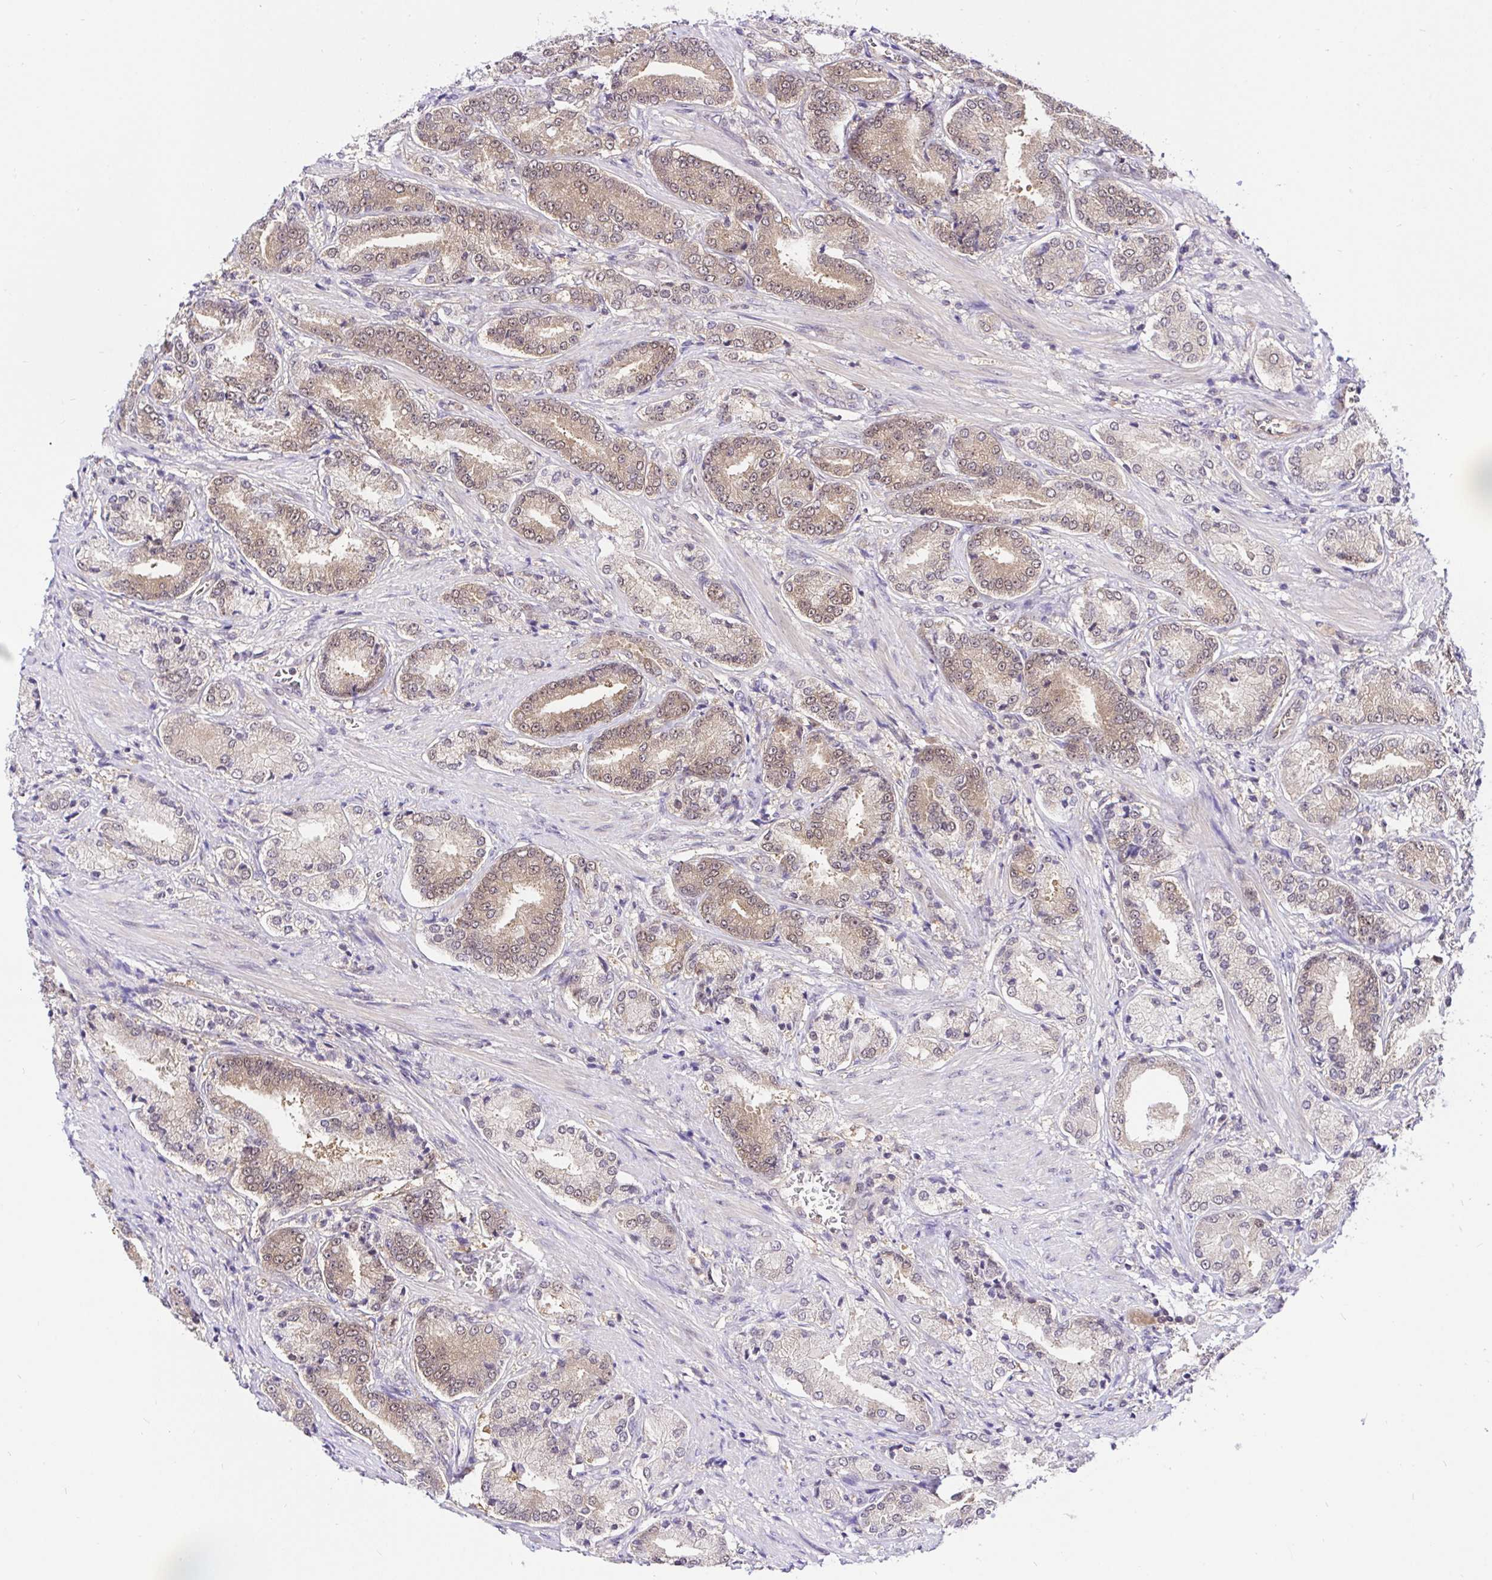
{"staining": {"intensity": "moderate", "quantity": ">75%", "location": "cytoplasmic/membranous,nuclear"}, "tissue": "prostate cancer", "cell_type": "Tumor cells", "image_type": "cancer", "snomed": [{"axis": "morphology", "description": "Adenocarcinoma, High grade"}, {"axis": "topography", "description": "Prostate and seminal vesicle, NOS"}], "caption": "IHC micrograph of neoplastic tissue: prostate cancer stained using immunohistochemistry shows medium levels of moderate protein expression localized specifically in the cytoplasmic/membranous and nuclear of tumor cells, appearing as a cytoplasmic/membranous and nuclear brown color.", "gene": "UBE2M", "patient": {"sex": "male", "age": 61}}